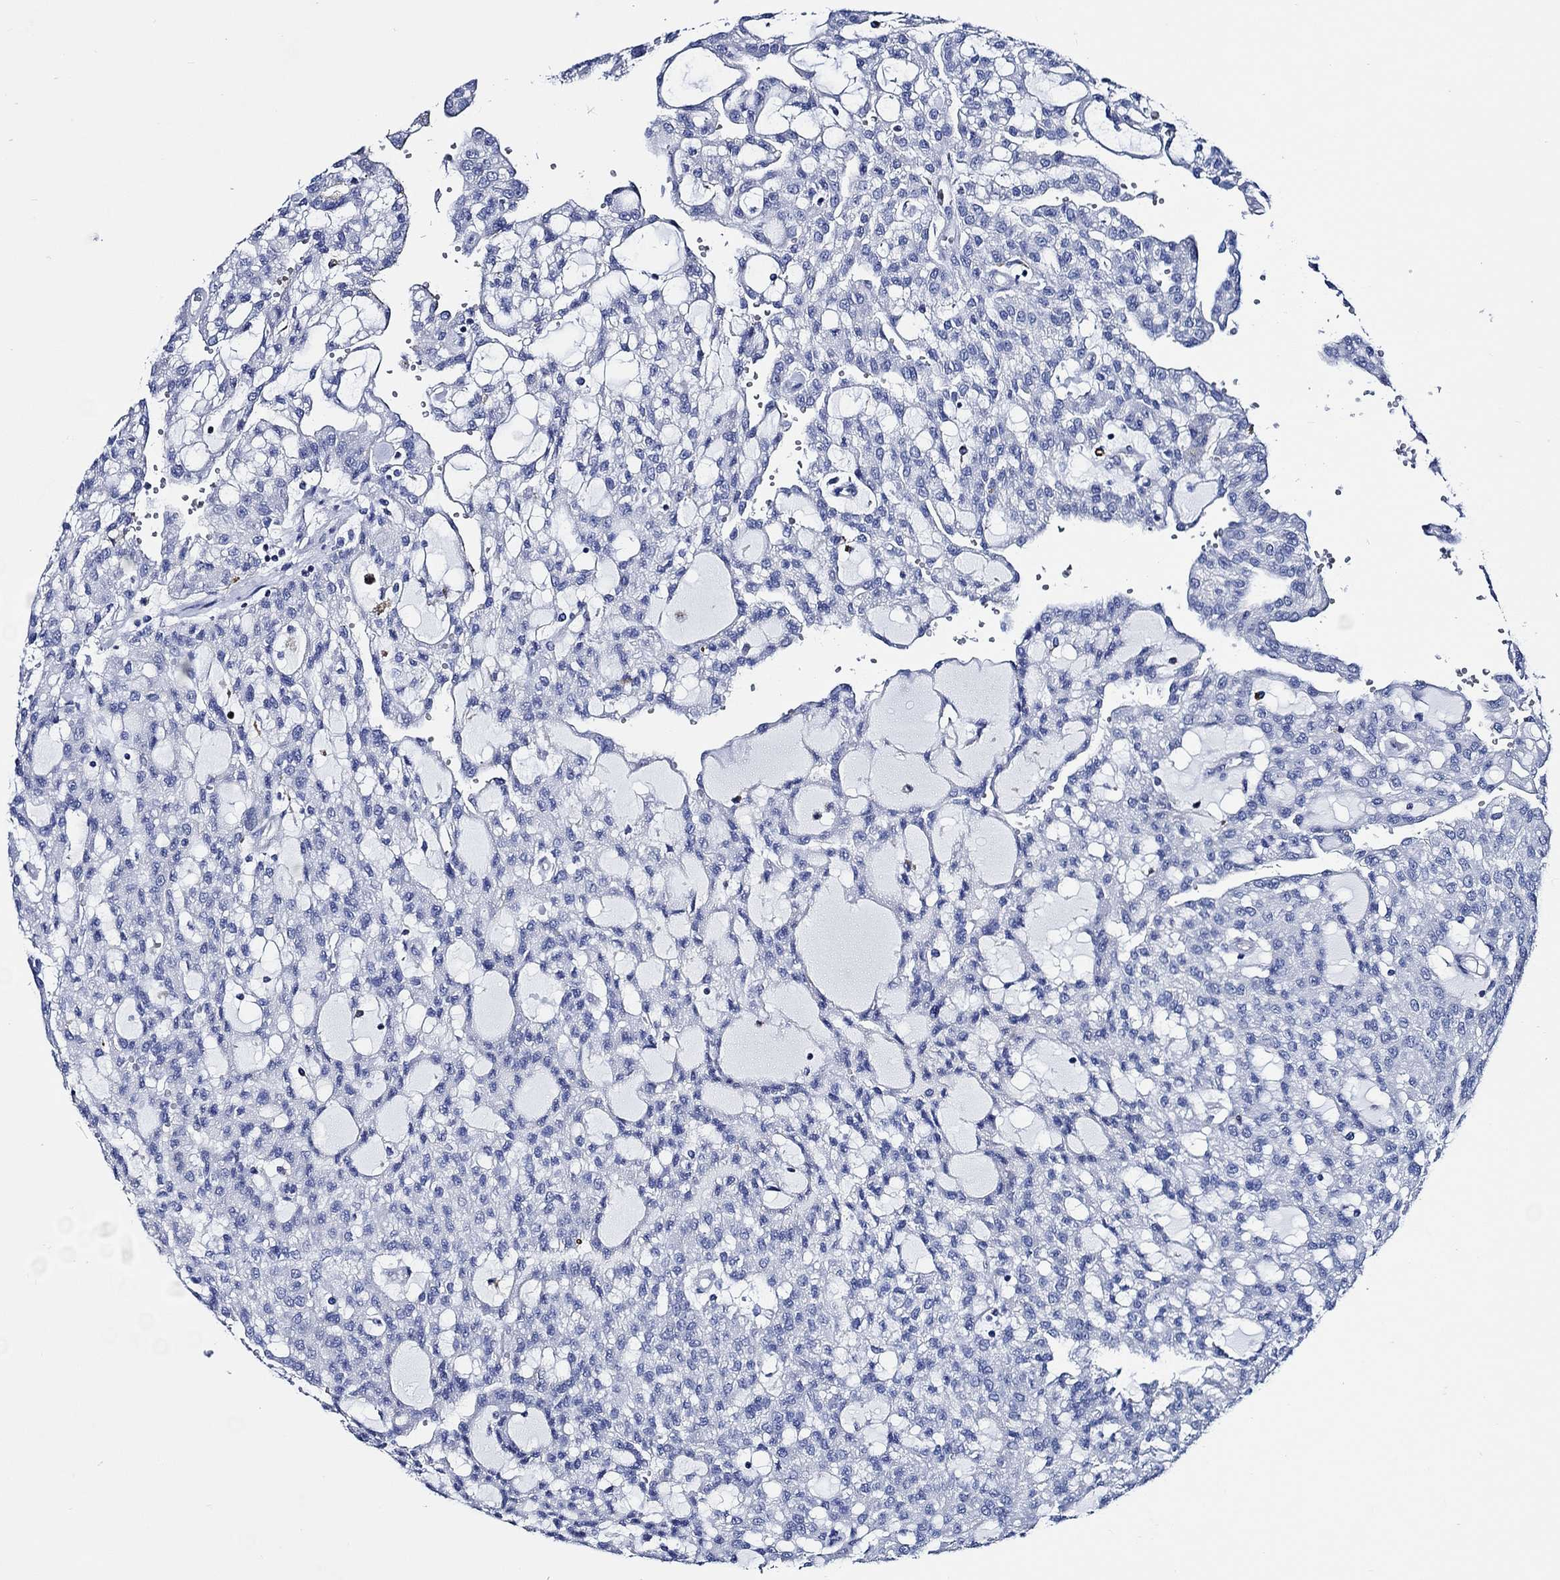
{"staining": {"intensity": "negative", "quantity": "none", "location": "none"}, "tissue": "renal cancer", "cell_type": "Tumor cells", "image_type": "cancer", "snomed": [{"axis": "morphology", "description": "Adenocarcinoma, NOS"}, {"axis": "topography", "description": "Kidney"}], "caption": "A photomicrograph of renal cancer stained for a protein demonstrates no brown staining in tumor cells.", "gene": "WDR62", "patient": {"sex": "male", "age": 63}}